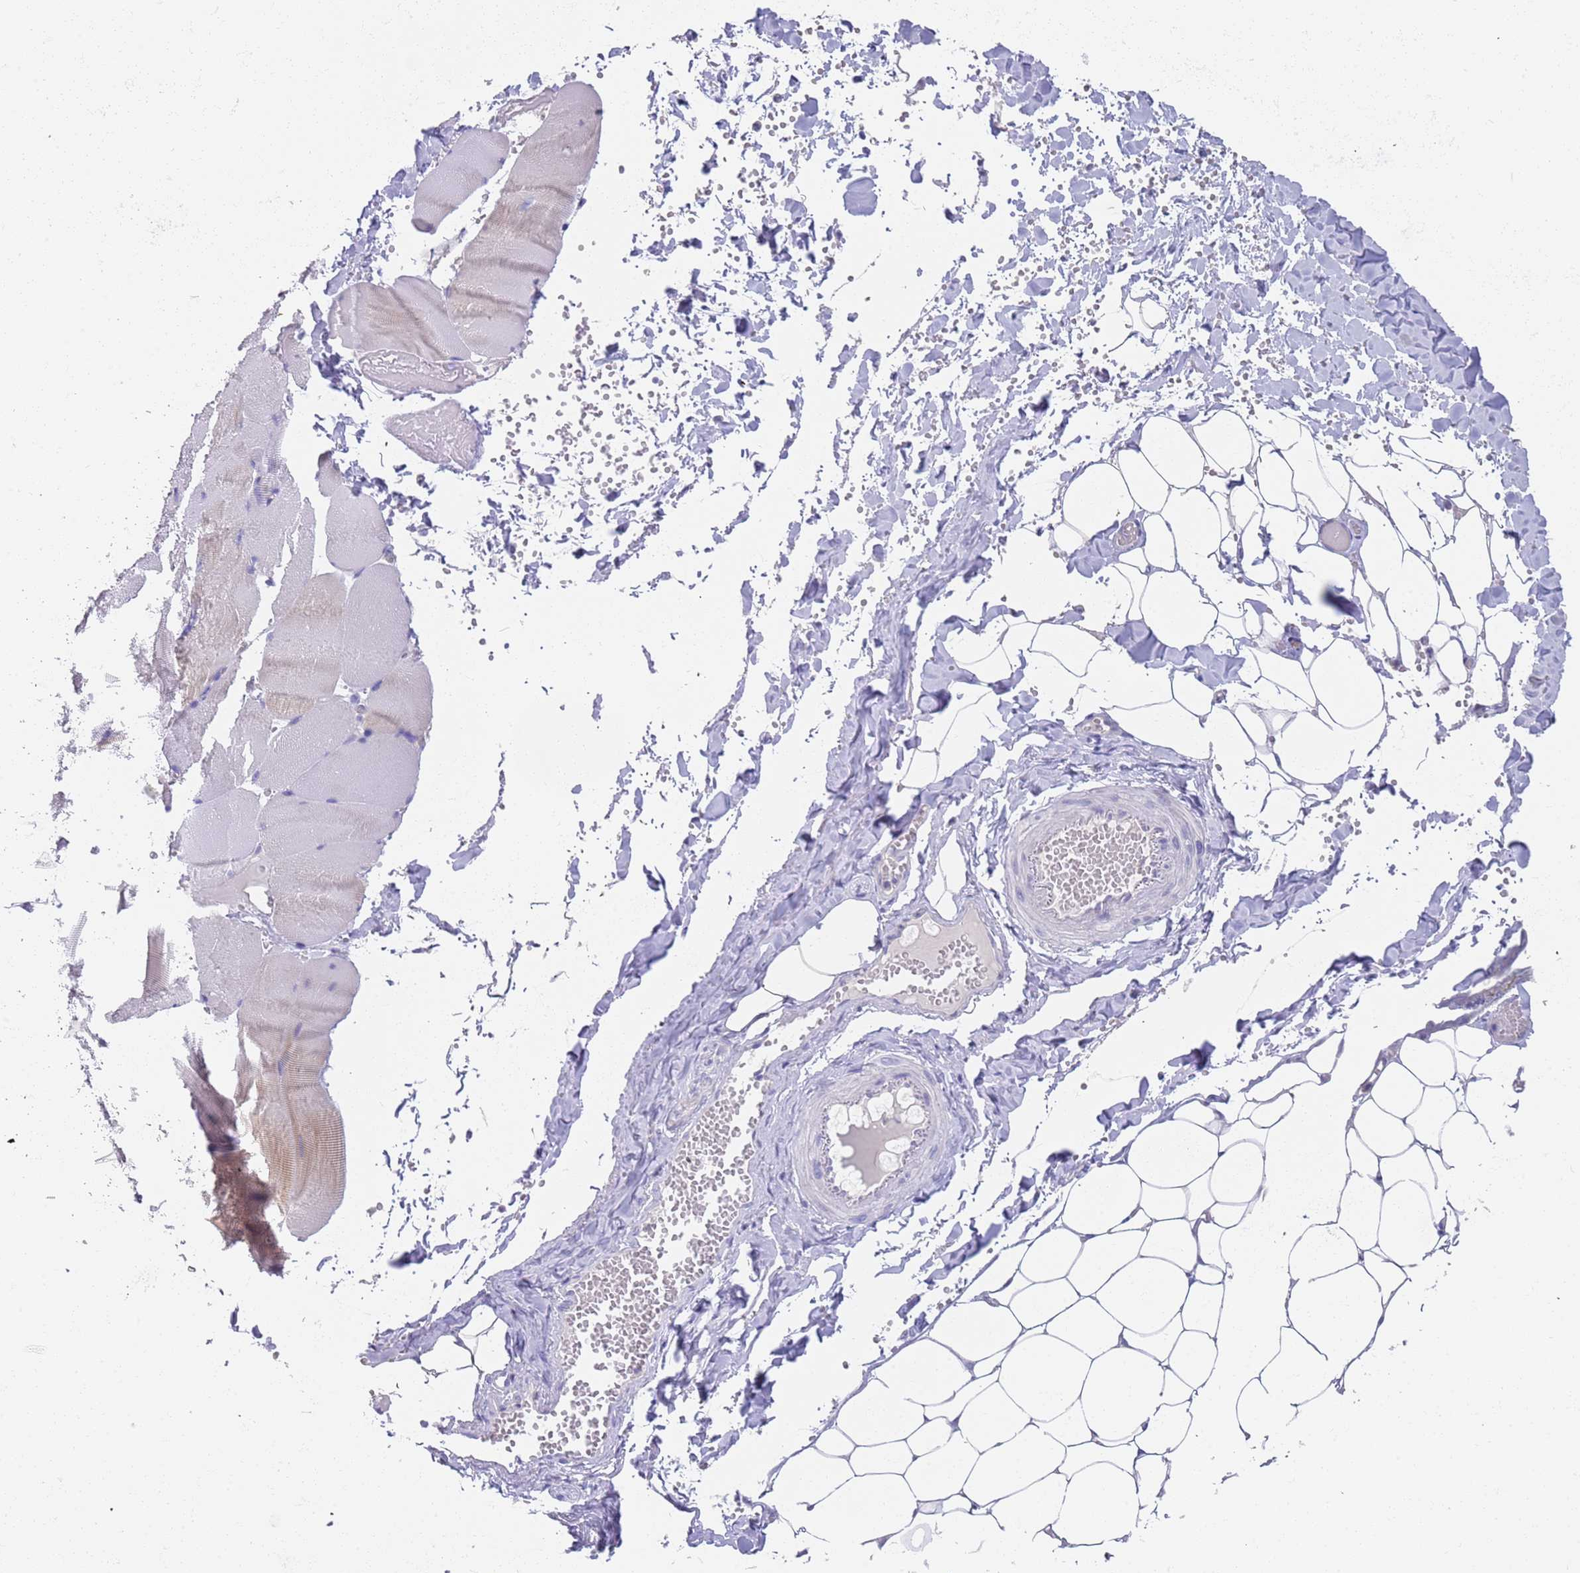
{"staining": {"intensity": "negative", "quantity": "none", "location": "none"}, "tissue": "adipose tissue", "cell_type": "Adipocytes", "image_type": "normal", "snomed": [{"axis": "morphology", "description": "Normal tissue, NOS"}, {"axis": "topography", "description": "Skeletal muscle"}, {"axis": "topography", "description": "Peripheral nerve tissue"}], "caption": "High power microscopy histopathology image of an IHC photomicrograph of normal adipose tissue, revealing no significant expression in adipocytes.", "gene": "TYW1B", "patient": {"sex": "female", "age": 55}}